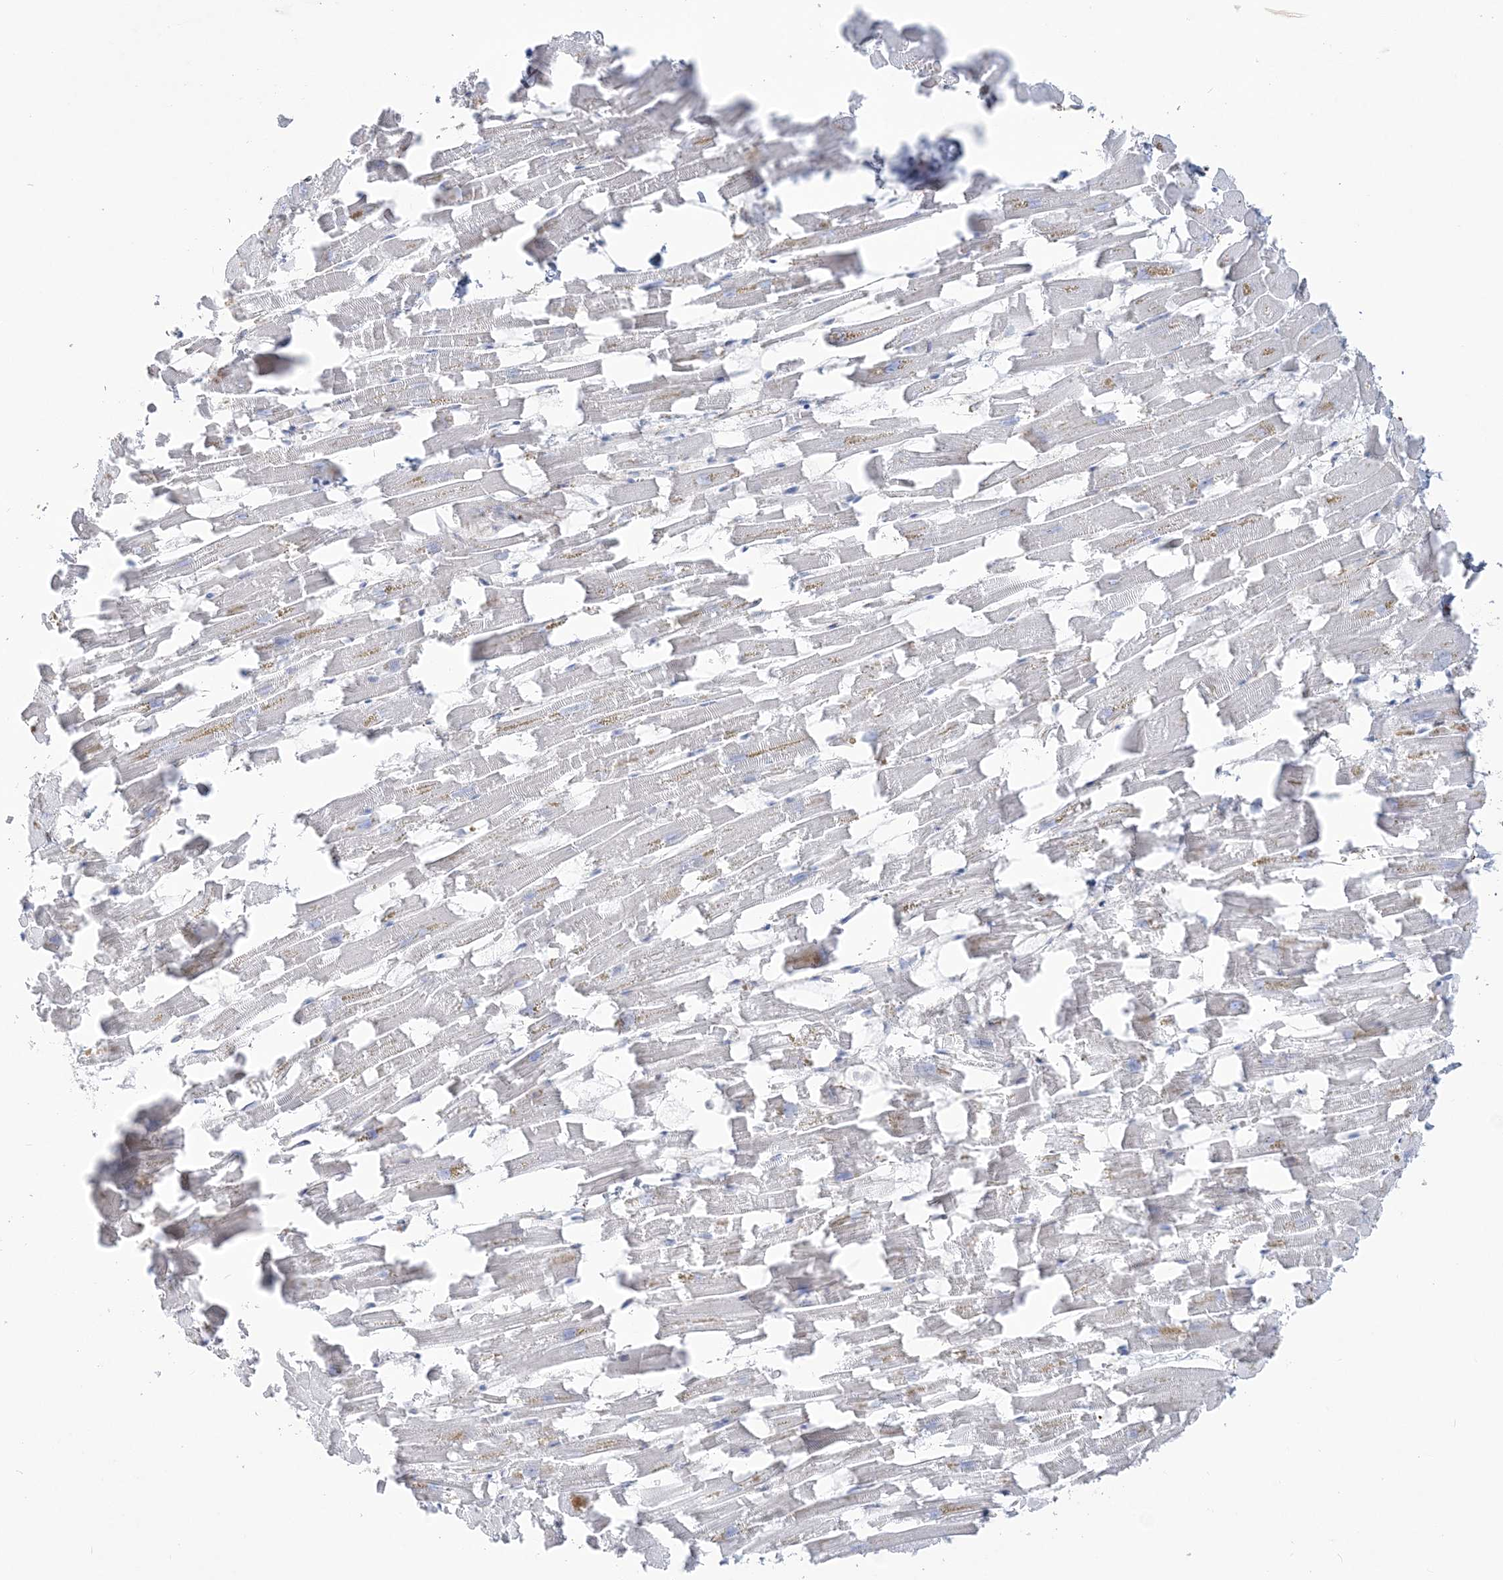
{"staining": {"intensity": "negative", "quantity": "none", "location": "none"}, "tissue": "heart muscle", "cell_type": "Cardiomyocytes", "image_type": "normal", "snomed": [{"axis": "morphology", "description": "Normal tissue, NOS"}, {"axis": "topography", "description": "Heart"}], "caption": "A histopathology image of heart muscle stained for a protein shows no brown staining in cardiomyocytes.", "gene": "PPIL6", "patient": {"sex": "female", "age": 64}}